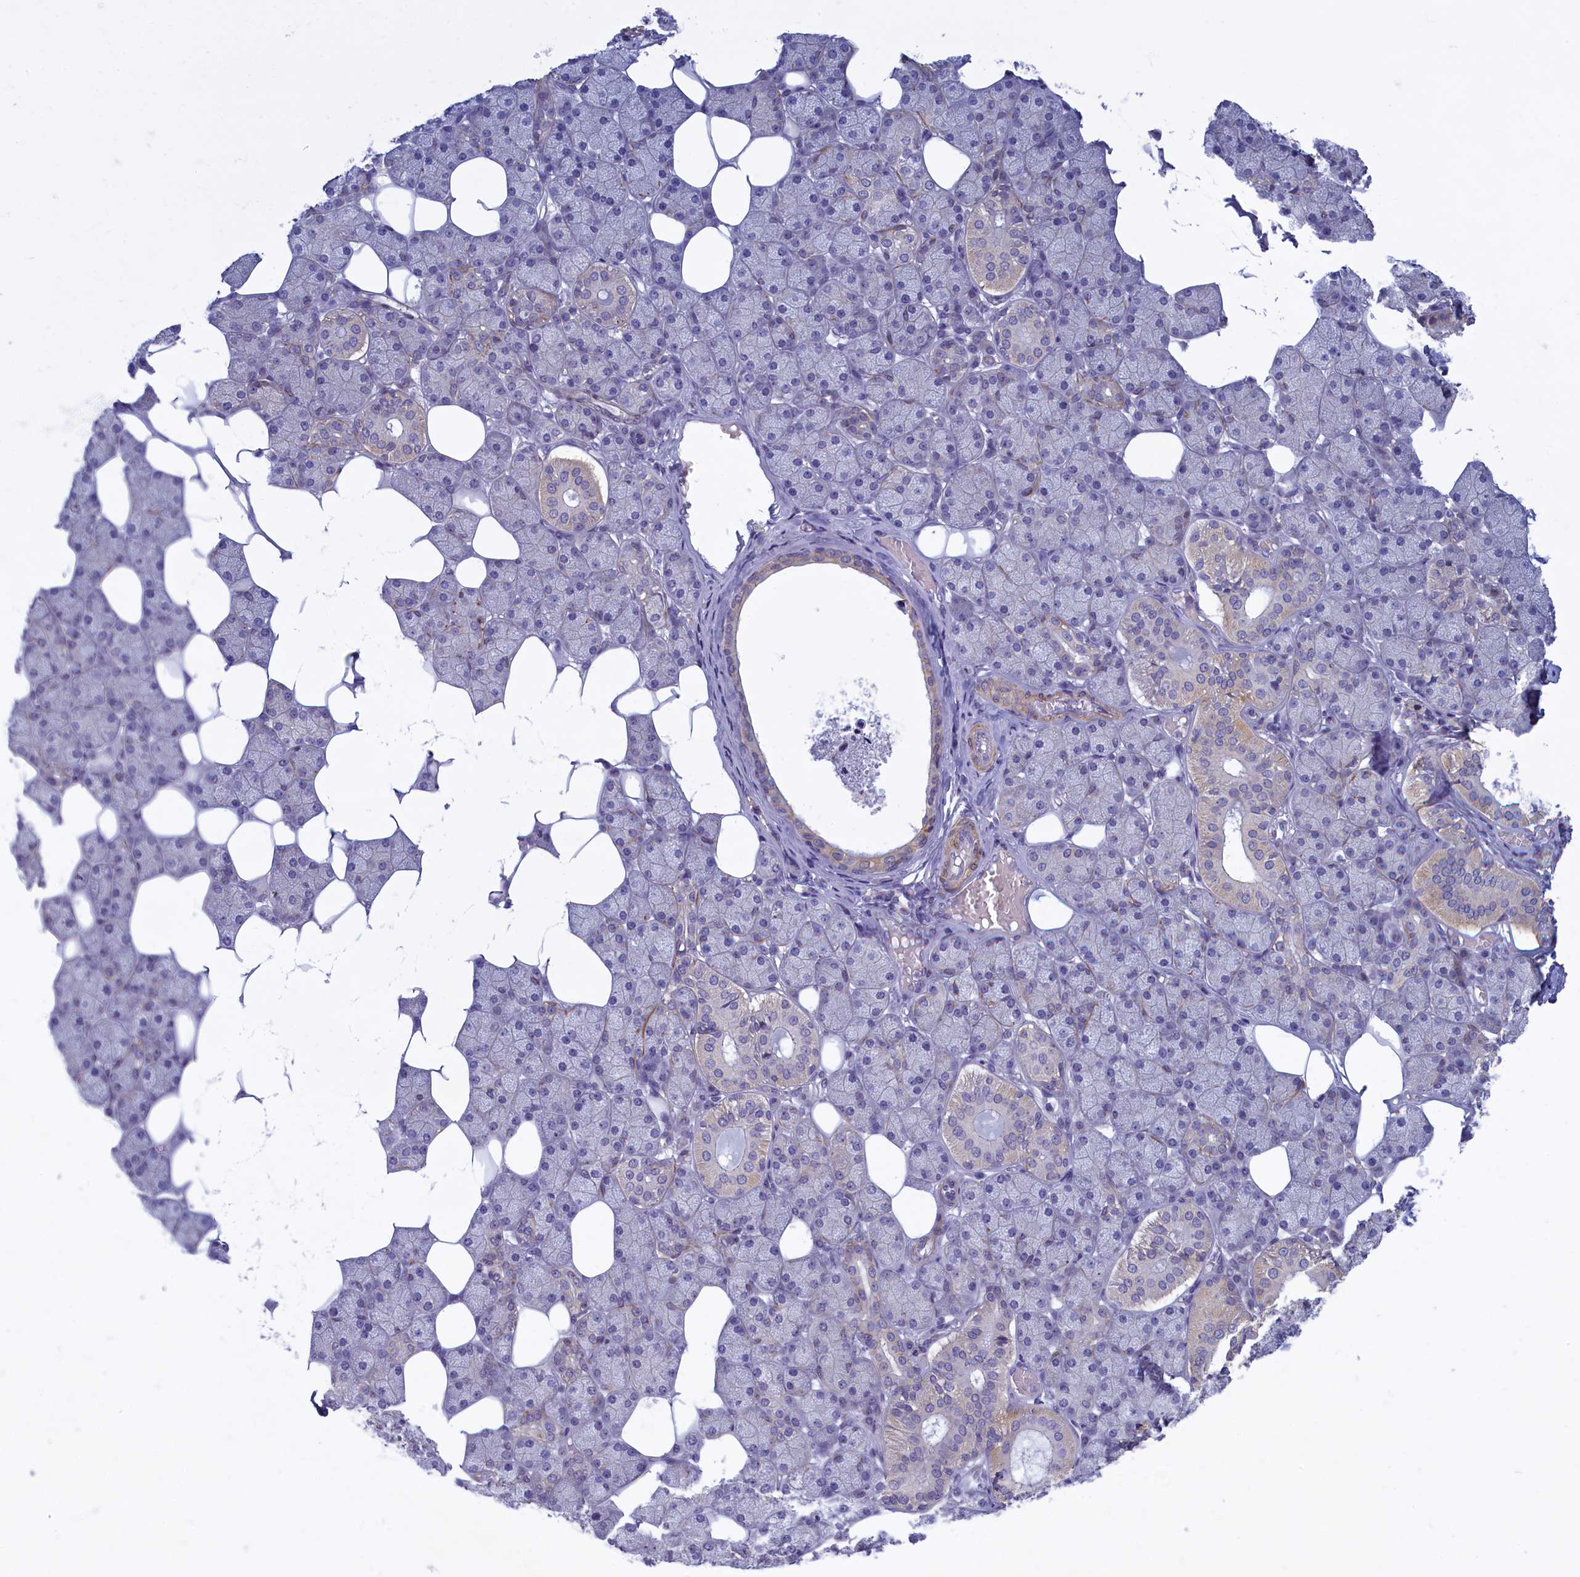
{"staining": {"intensity": "moderate", "quantity": "<25%", "location": "cytoplasmic/membranous"}, "tissue": "salivary gland", "cell_type": "Glandular cells", "image_type": "normal", "snomed": [{"axis": "morphology", "description": "Normal tissue, NOS"}, {"axis": "topography", "description": "Salivary gland"}], "caption": "Salivary gland stained with immunohistochemistry demonstrates moderate cytoplasmic/membranous expression in approximately <25% of glandular cells.", "gene": "TRPM4", "patient": {"sex": "female", "age": 33}}